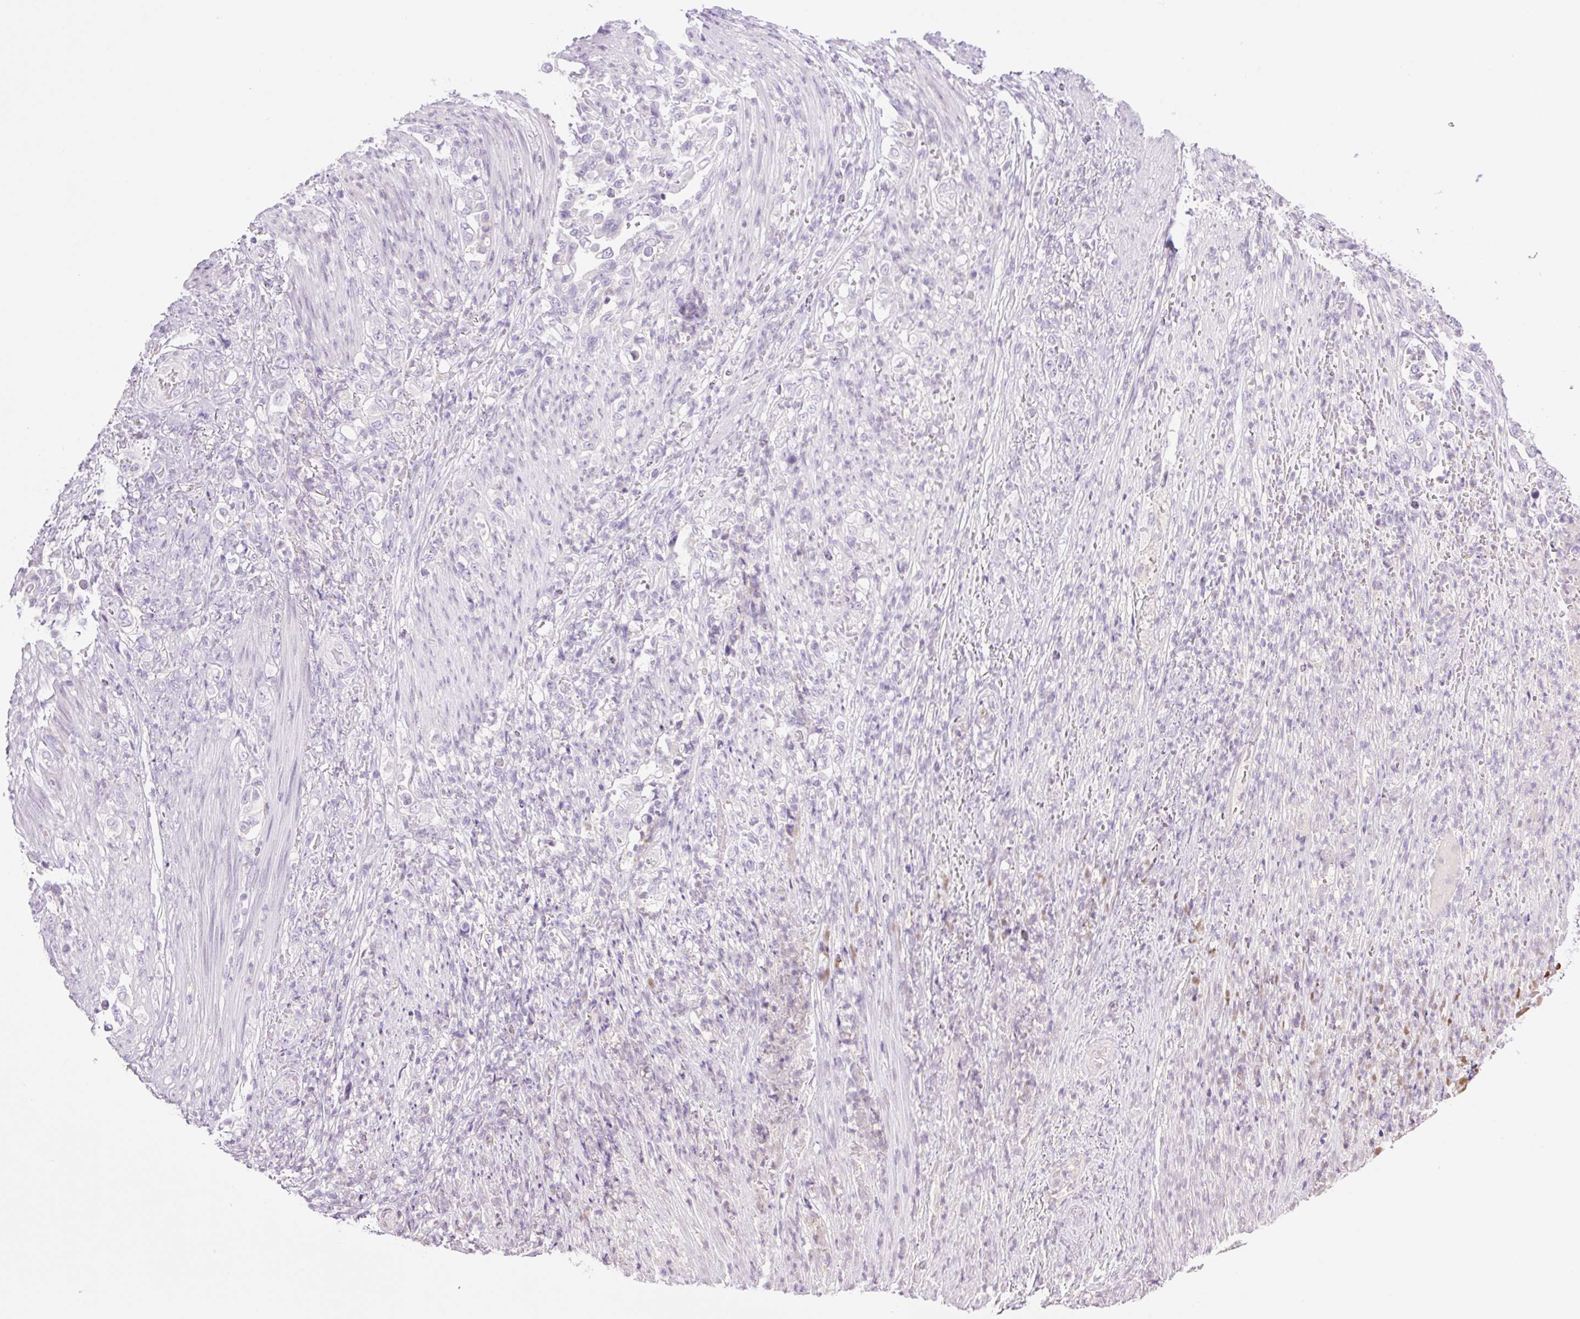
{"staining": {"intensity": "negative", "quantity": "none", "location": "none"}, "tissue": "stomach cancer", "cell_type": "Tumor cells", "image_type": "cancer", "snomed": [{"axis": "morphology", "description": "Normal tissue, NOS"}, {"axis": "morphology", "description": "Adenocarcinoma, NOS"}, {"axis": "topography", "description": "Stomach"}], "caption": "This is a histopathology image of IHC staining of stomach adenocarcinoma, which shows no positivity in tumor cells.", "gene": "TBX15", "patient": {"sex": "female", "age": 79}}